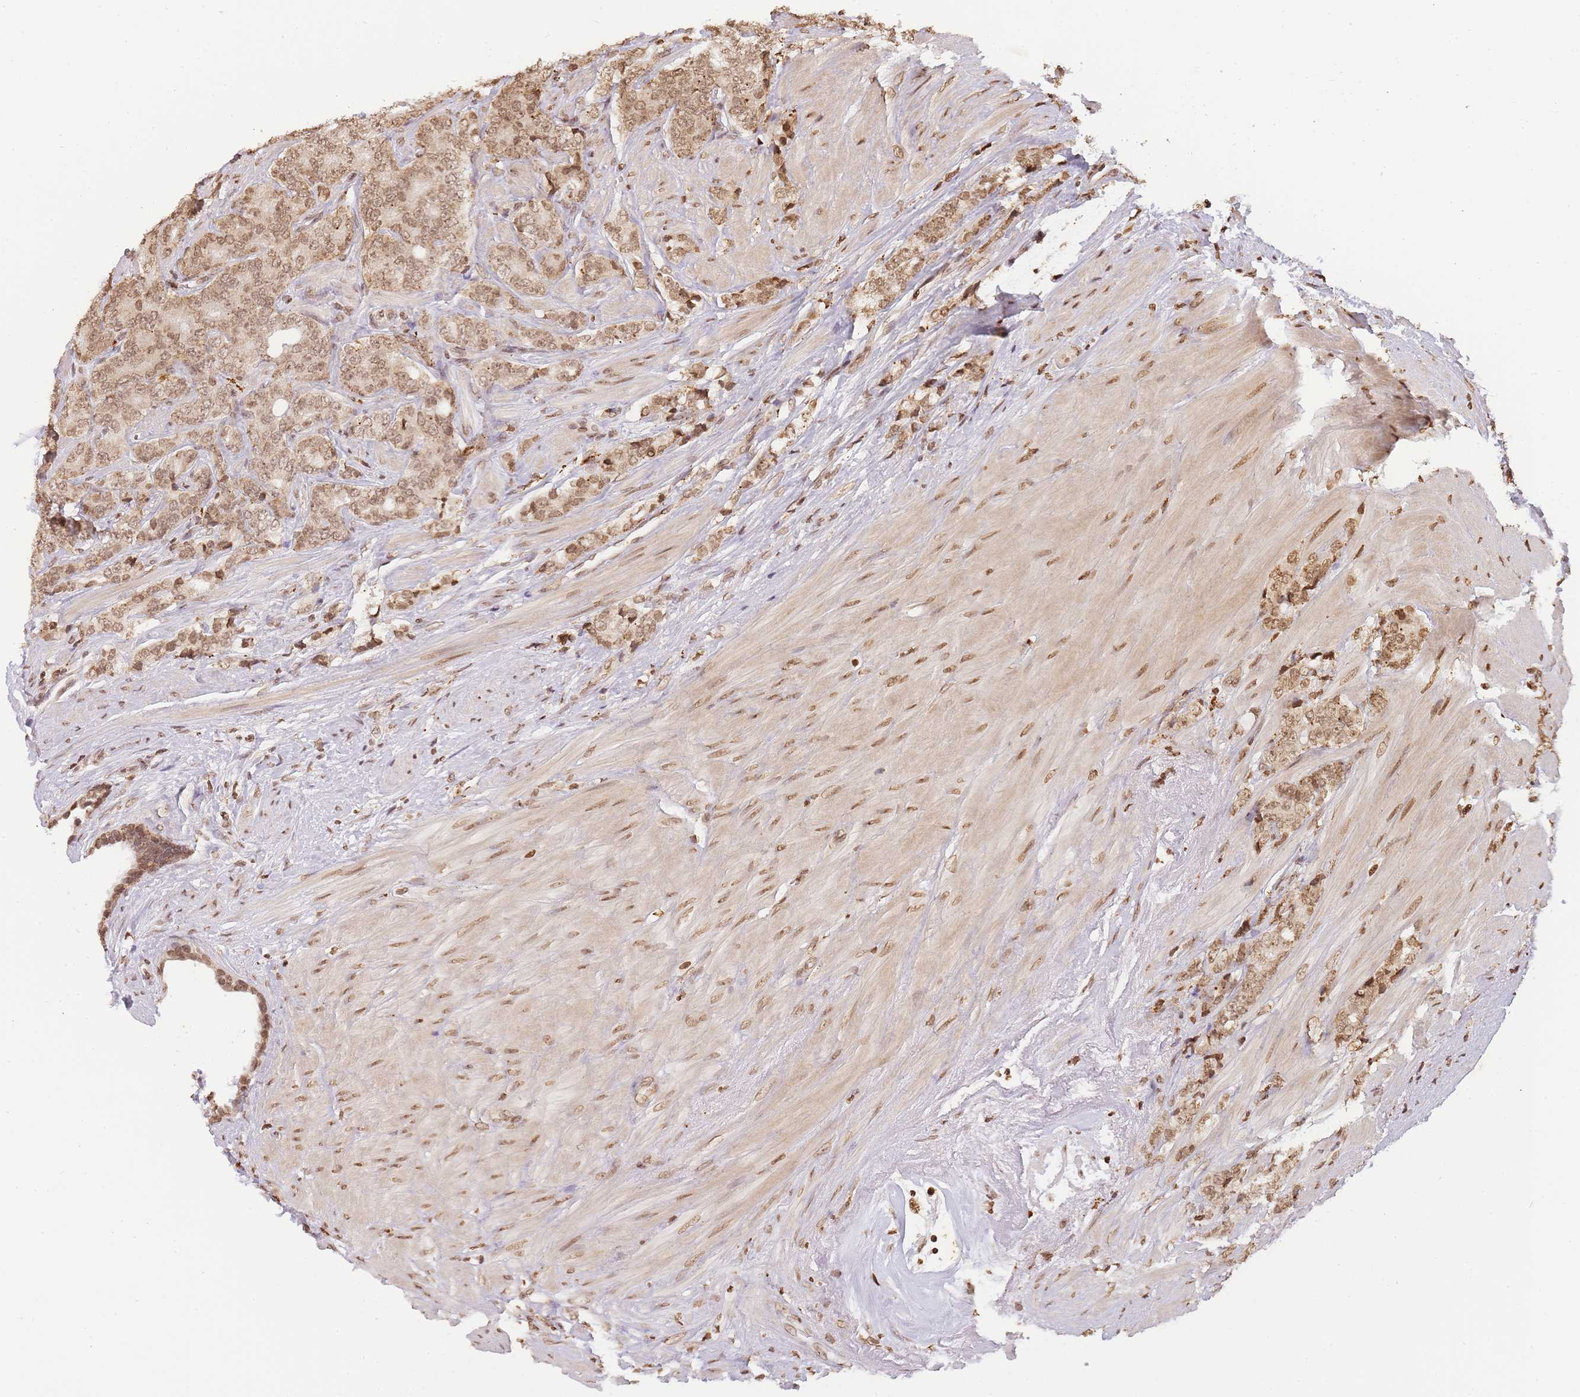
{"staining": {"intensity": "moderate", "quantity": ">75%", "location": "cytoplasmic/membranous,nuclear"}, "tissue": "prostate cancer", "cell_type": "Tumor cells", "image_type": "cancer", "snomed": [{"axis": "morphology", "description": "Adenocarcinoma, High grade"}, {"axis": "topography", "description": "Prostate"}], "caption": "High-magnification brightfield microscopy of prostate cancer (high-grade adenocarcinoma) stained with DAB (3,3'-diaminobenzidine) (brown) and counterstained with hematoxylin (blue). tumor cells exhibit moderate cytoplasmic/membranous and nuclear staining is seen in approximately>75% of cells. The staining was performed using DAB (3,3'-diaminobenzidine), with brown indicating positive protein expression. Nuclei are stained blue with hematoxylin.", "gene": "WWTR1", "patient": {"sex": "male", "age": 62}}